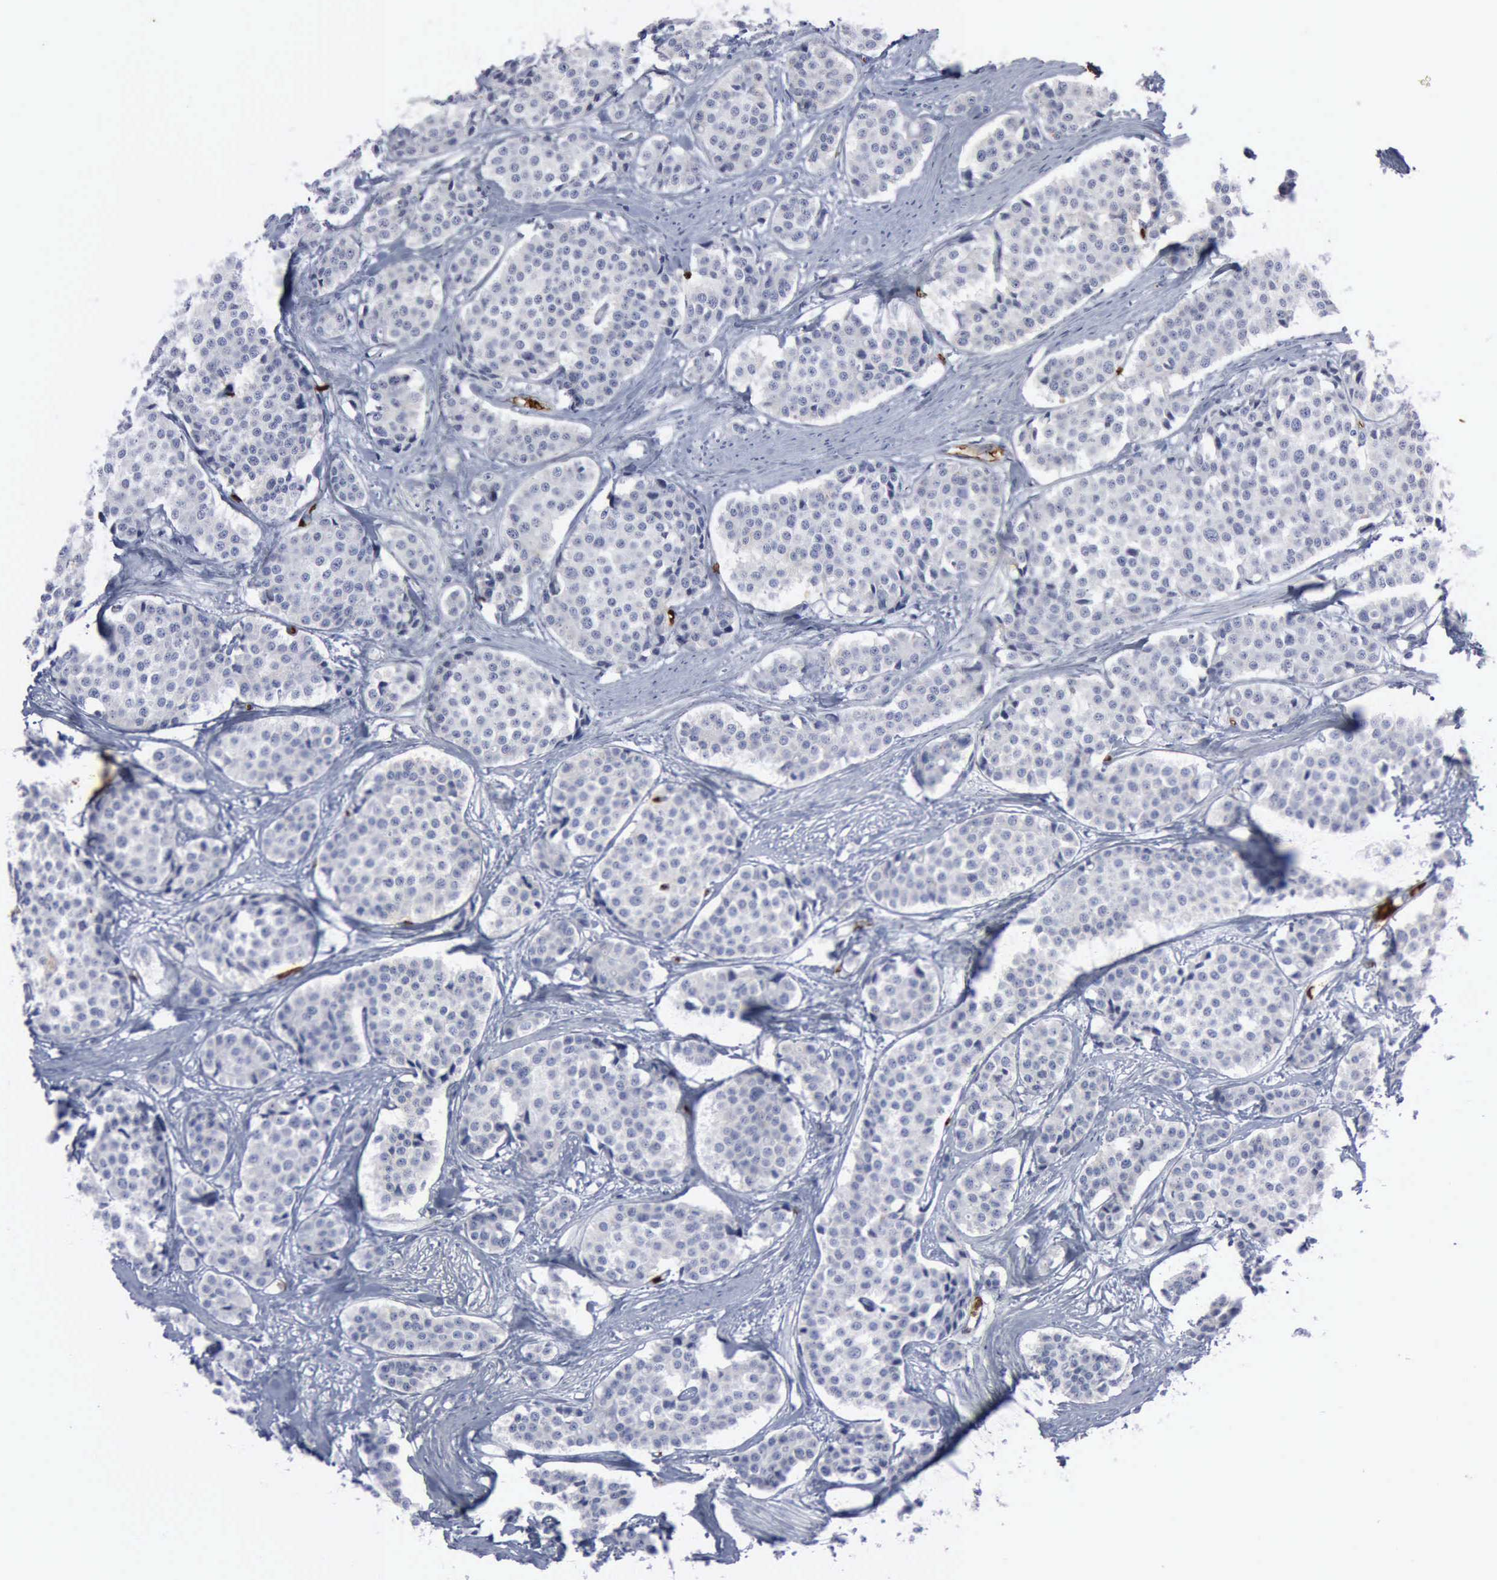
{"staining": {"intensity": "negative", "quantity": "none", "location": "none"}, "tissue": "carcinoid", "cell_type": "Tumor cells", "image_type": "cancer", "snomed": [{"axis": "morphology", "description": "Carcinoid, malignant, NOS"}, {"axis": "topography", "description": "Small intestine"}], "caption": "Carcinoid stained for a protein using immunohistochemistry (IHC) reveals no expression tumor cells.", "gene": "TGFB1", "patient": {"sex": "male", "age": 60}}